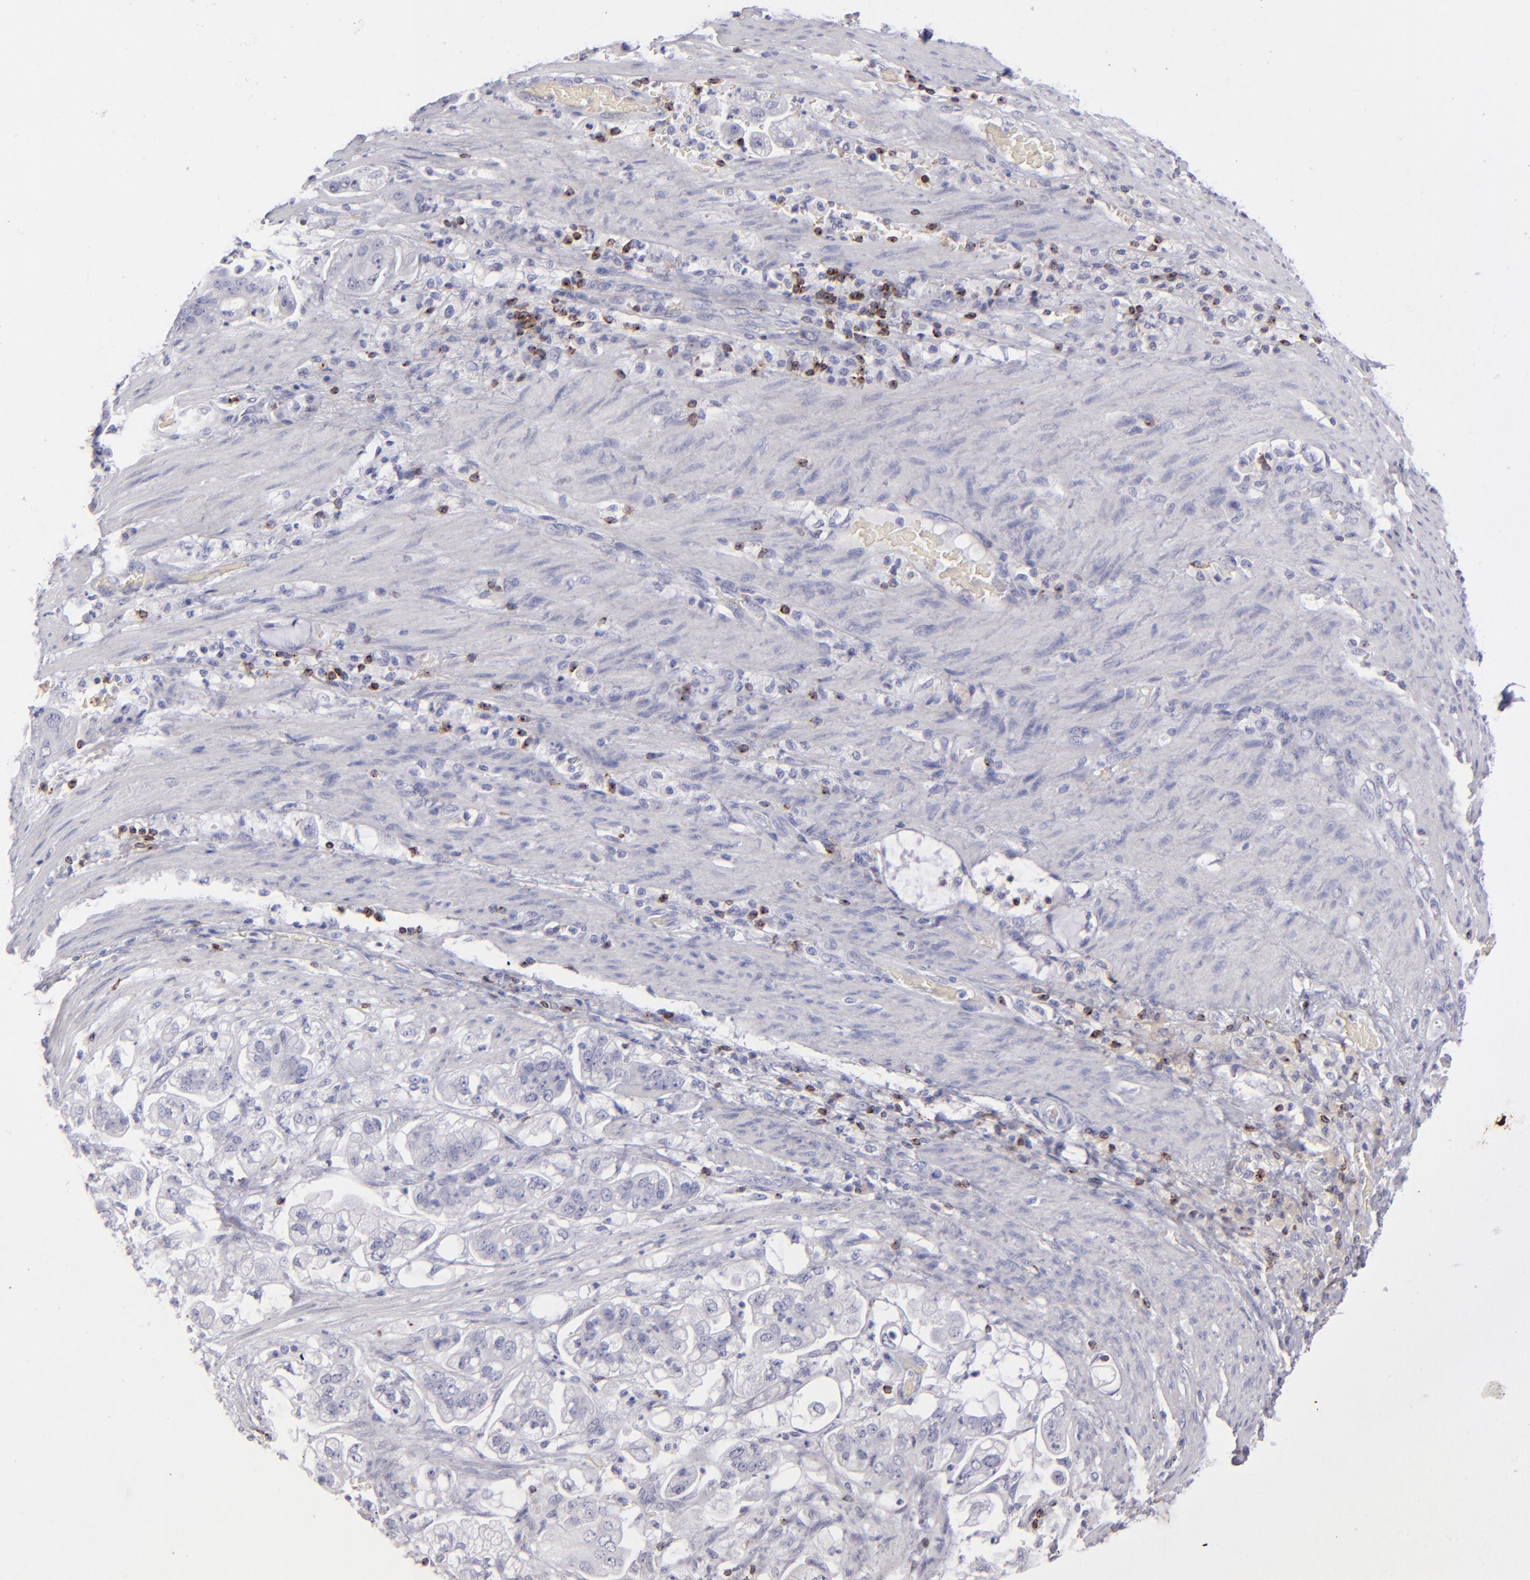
{"staining": {"intensity": "negative", "quantity": "none", "location": "none"}, "tissue": "stomach cancer", "cell_type": "Tumor cells", "image_type": "cancer", "snomed": [{"axis": "morphology", "description": "Adenocarcinoma, NOS"}, {"axis": "topography", "description": "Stomach"}], "caption": "Immunohistochemistry (IHC) histopathology image of neoplastic tissue: adenocarcinoma (stomach) stained with DAB (3,3'-diaminobenzidine) demonstrates no significant protein positivity in tumor cells.", "gene": "CD2", "patient": {"sex": "male", "age": 62}}